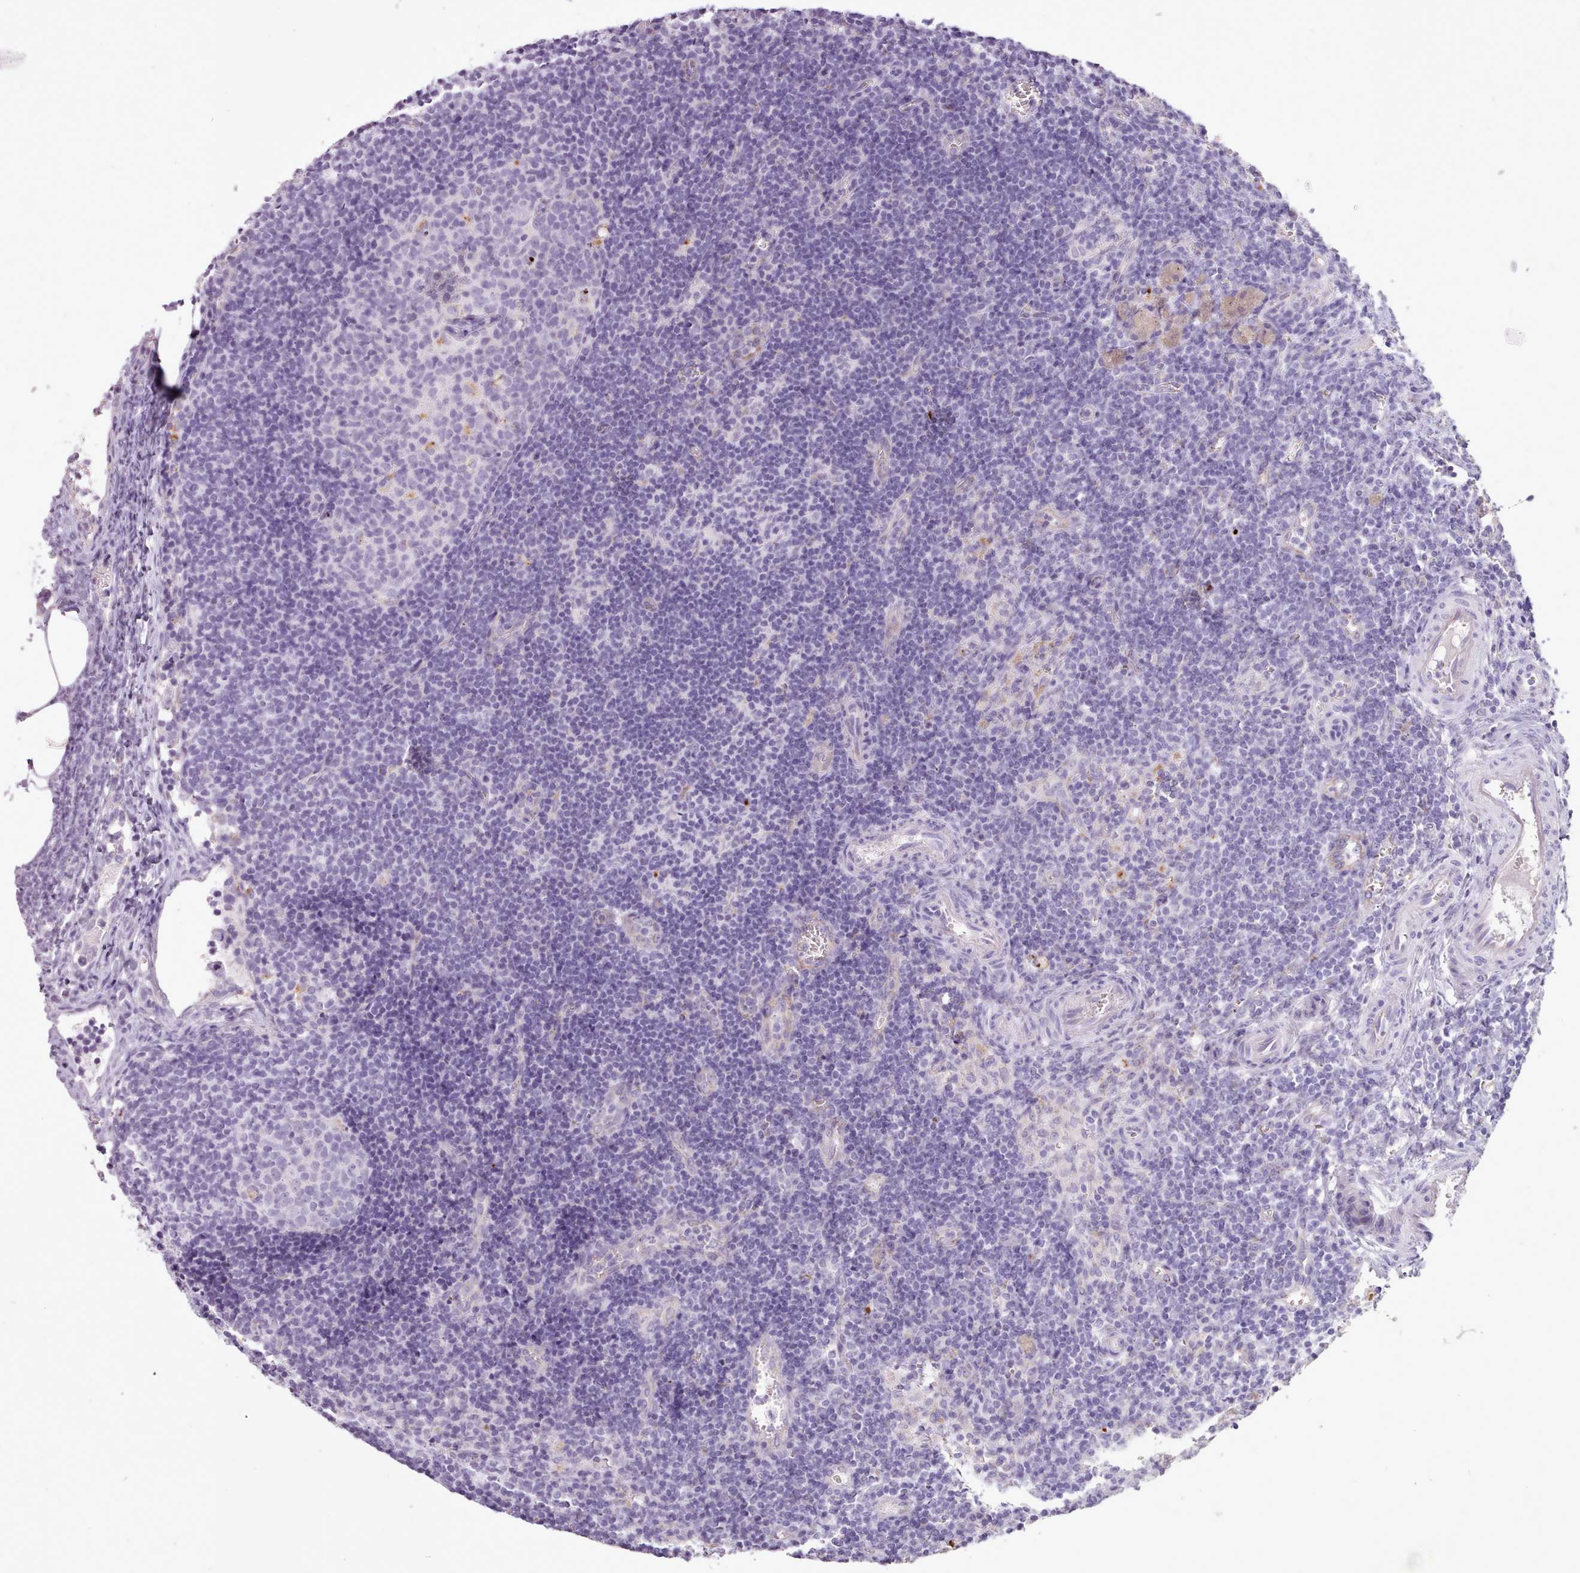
{"staining": {"intensity": "negative", "quantity": "none", "location": "none"}, "tissue": "lymph node", "cell_type": "Germinal center cells", "image_type": "normal", "snomed": [{"axis": "morphology", "description": "Normal tissue, NOS"}, {"axis": "topography", "description": "Lymph node"}], "caption": "IHC photomicrograph of benign lymph node: human lymph node stained with DAB demonstrates no significant protein positivity in germinal center cells.", "gene": "ATRAID", "patient": {"sex": "female", "age": 37}}